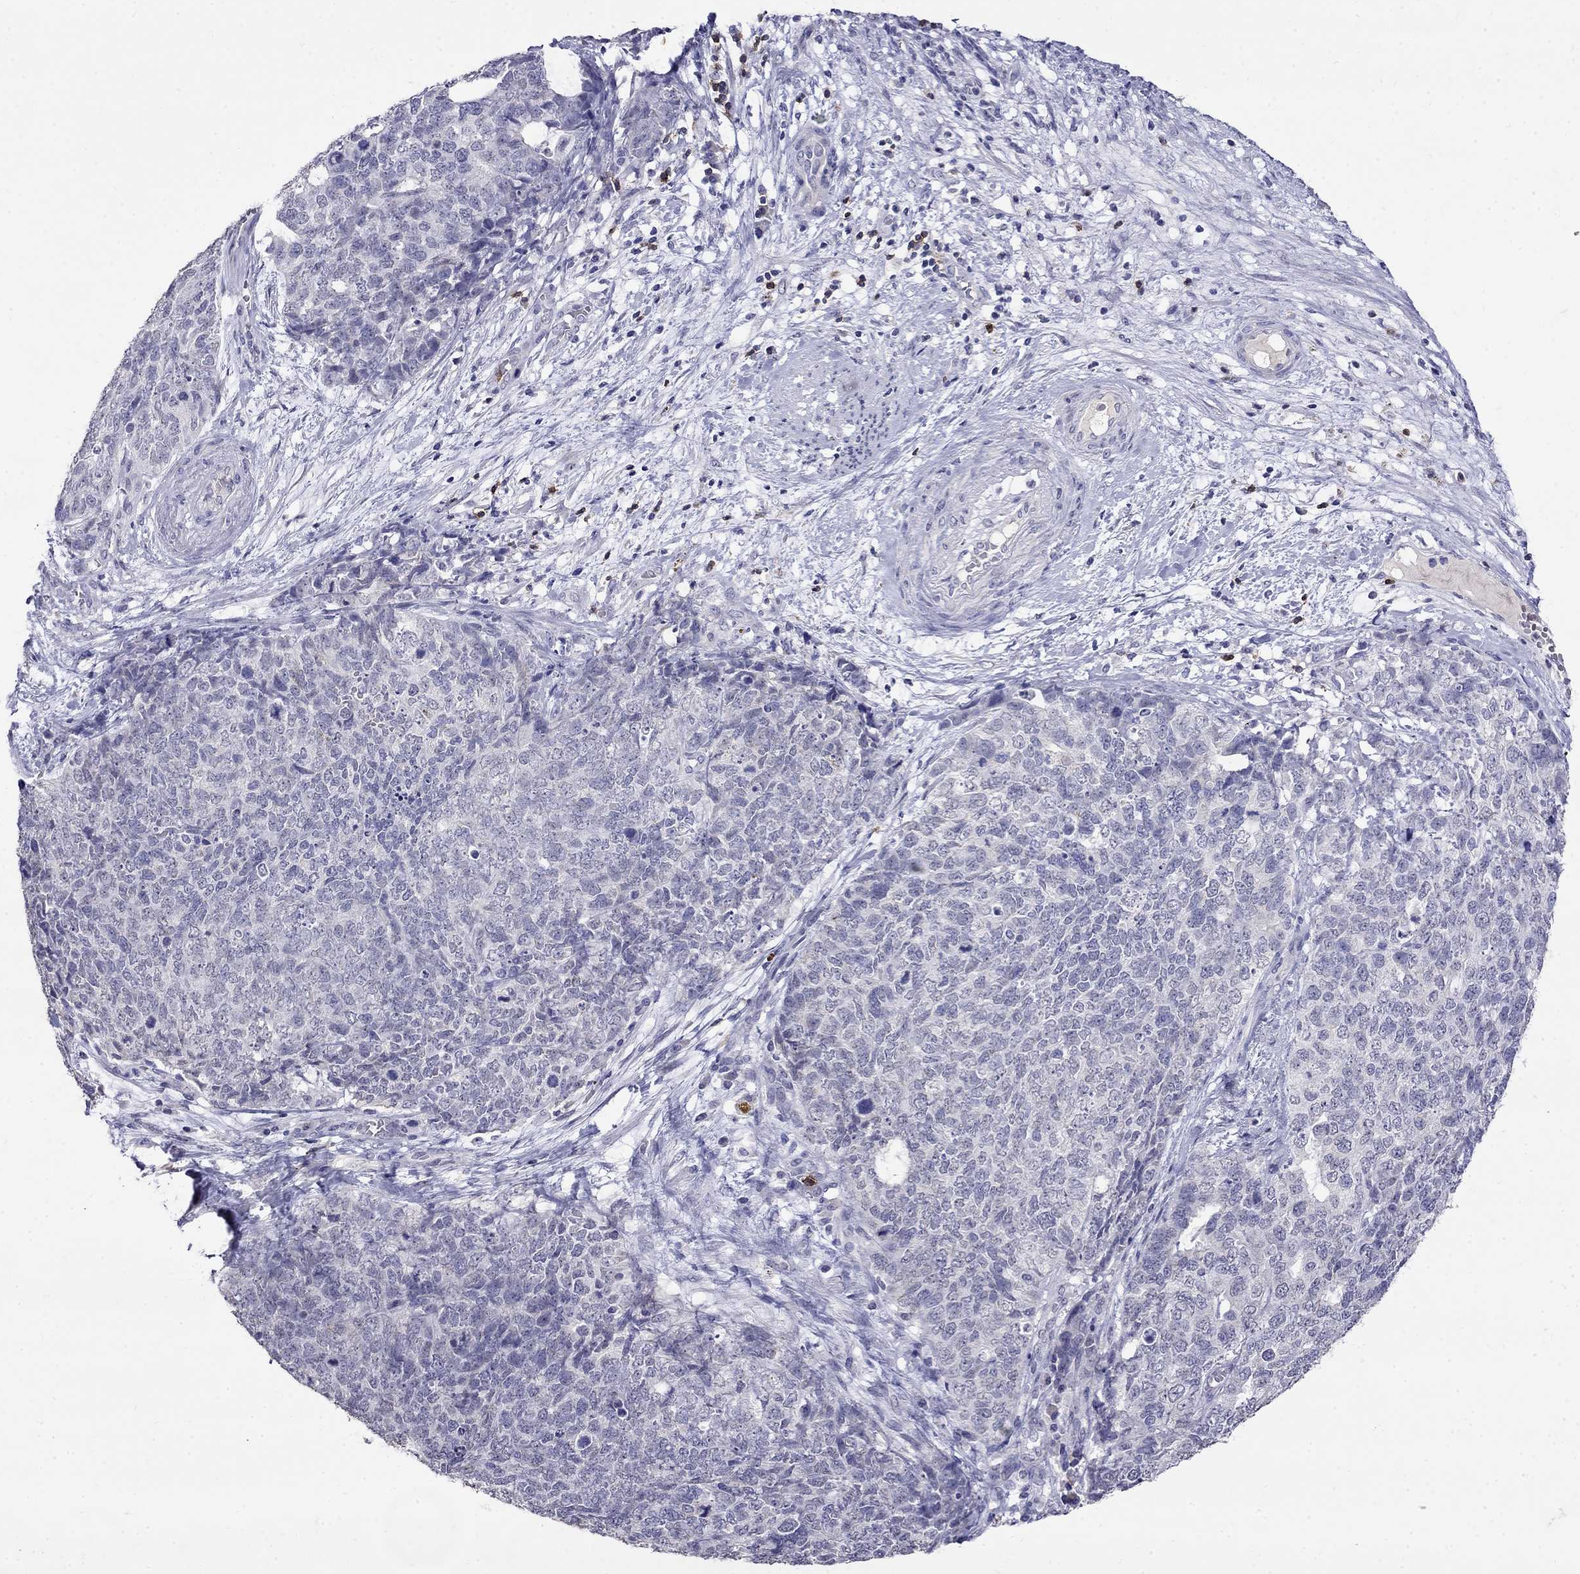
{"staining": {"intensity": "negative", "quantity": "none", "location": "none"}, "tissue": "cervical cancer", "cell_type": "Tumor cells", "image_type": "cancer", "snomed": [{"axis": "morphology", "description": "Squamous cell carcinoma, NOS"}, {"axis": "topography", "description": "Cervix"}], "caption": "Tumor cells are negative for brown protein staining in cervical cancer (squamous cell carcinoma).", "gene": "CD8B", "patient": {"sex": "female", "age": 63}}